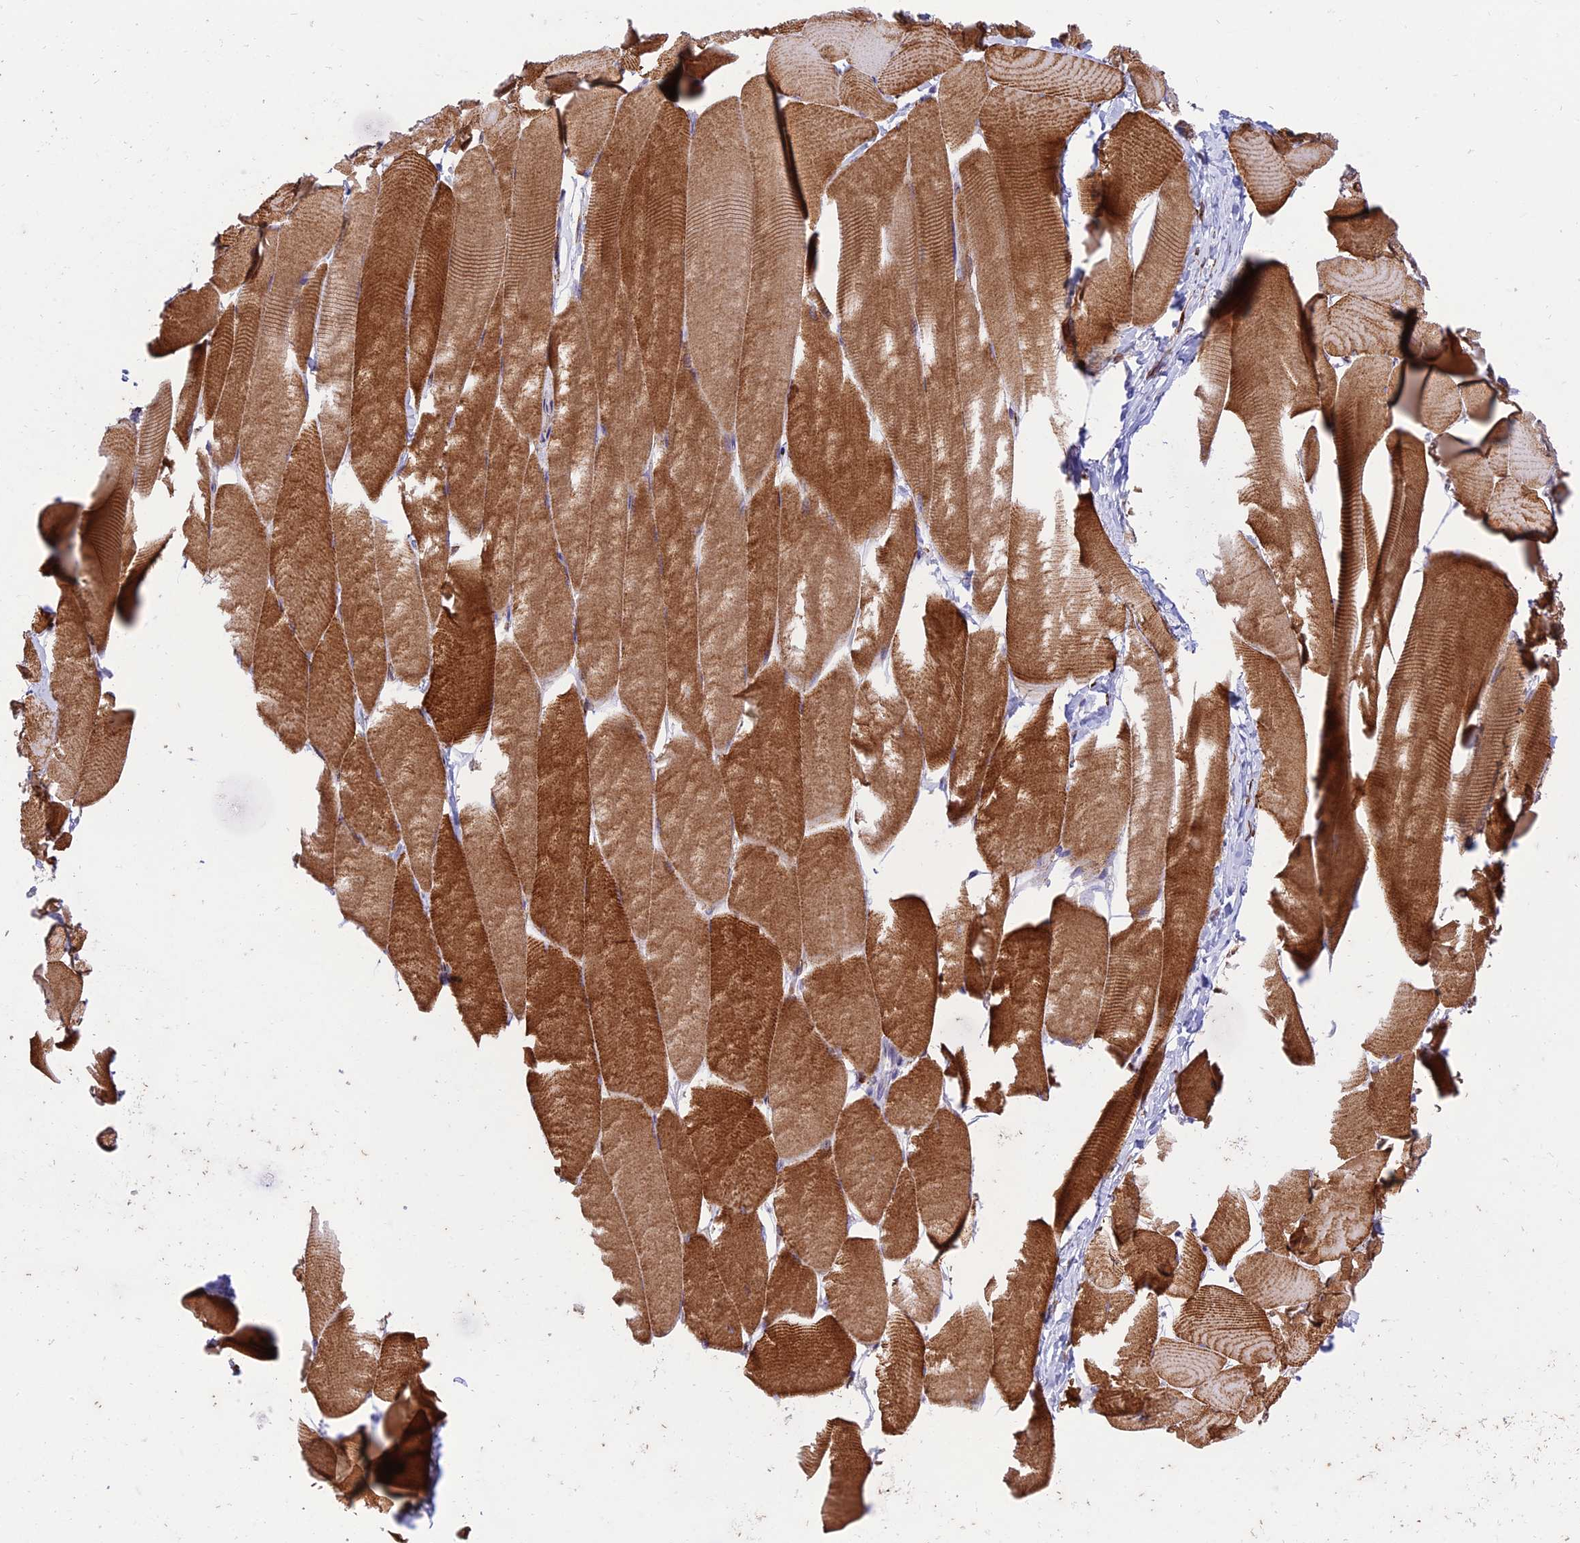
{"staining": {"intensity": "strong", "quantity": ">75%", "location": "cytoplasmic/membranous"}, "tissue": "skeletal muscle", "cell_type": "Myocytes", "image_type": "normal", "snomed": [{"axis": "morphology", "description": "Normal tissue, NOS"}, {"axis": "topography", "description": "Skeletal muscle"}], "caption": "Immunohistochemistry of normal human skeletal muscle reveals high levels of strong cytoplasmic/membranous expression in approximately >75% of myocytes.", "gene": "RCN3", "patient": {"sex": "male", "age": 25}}